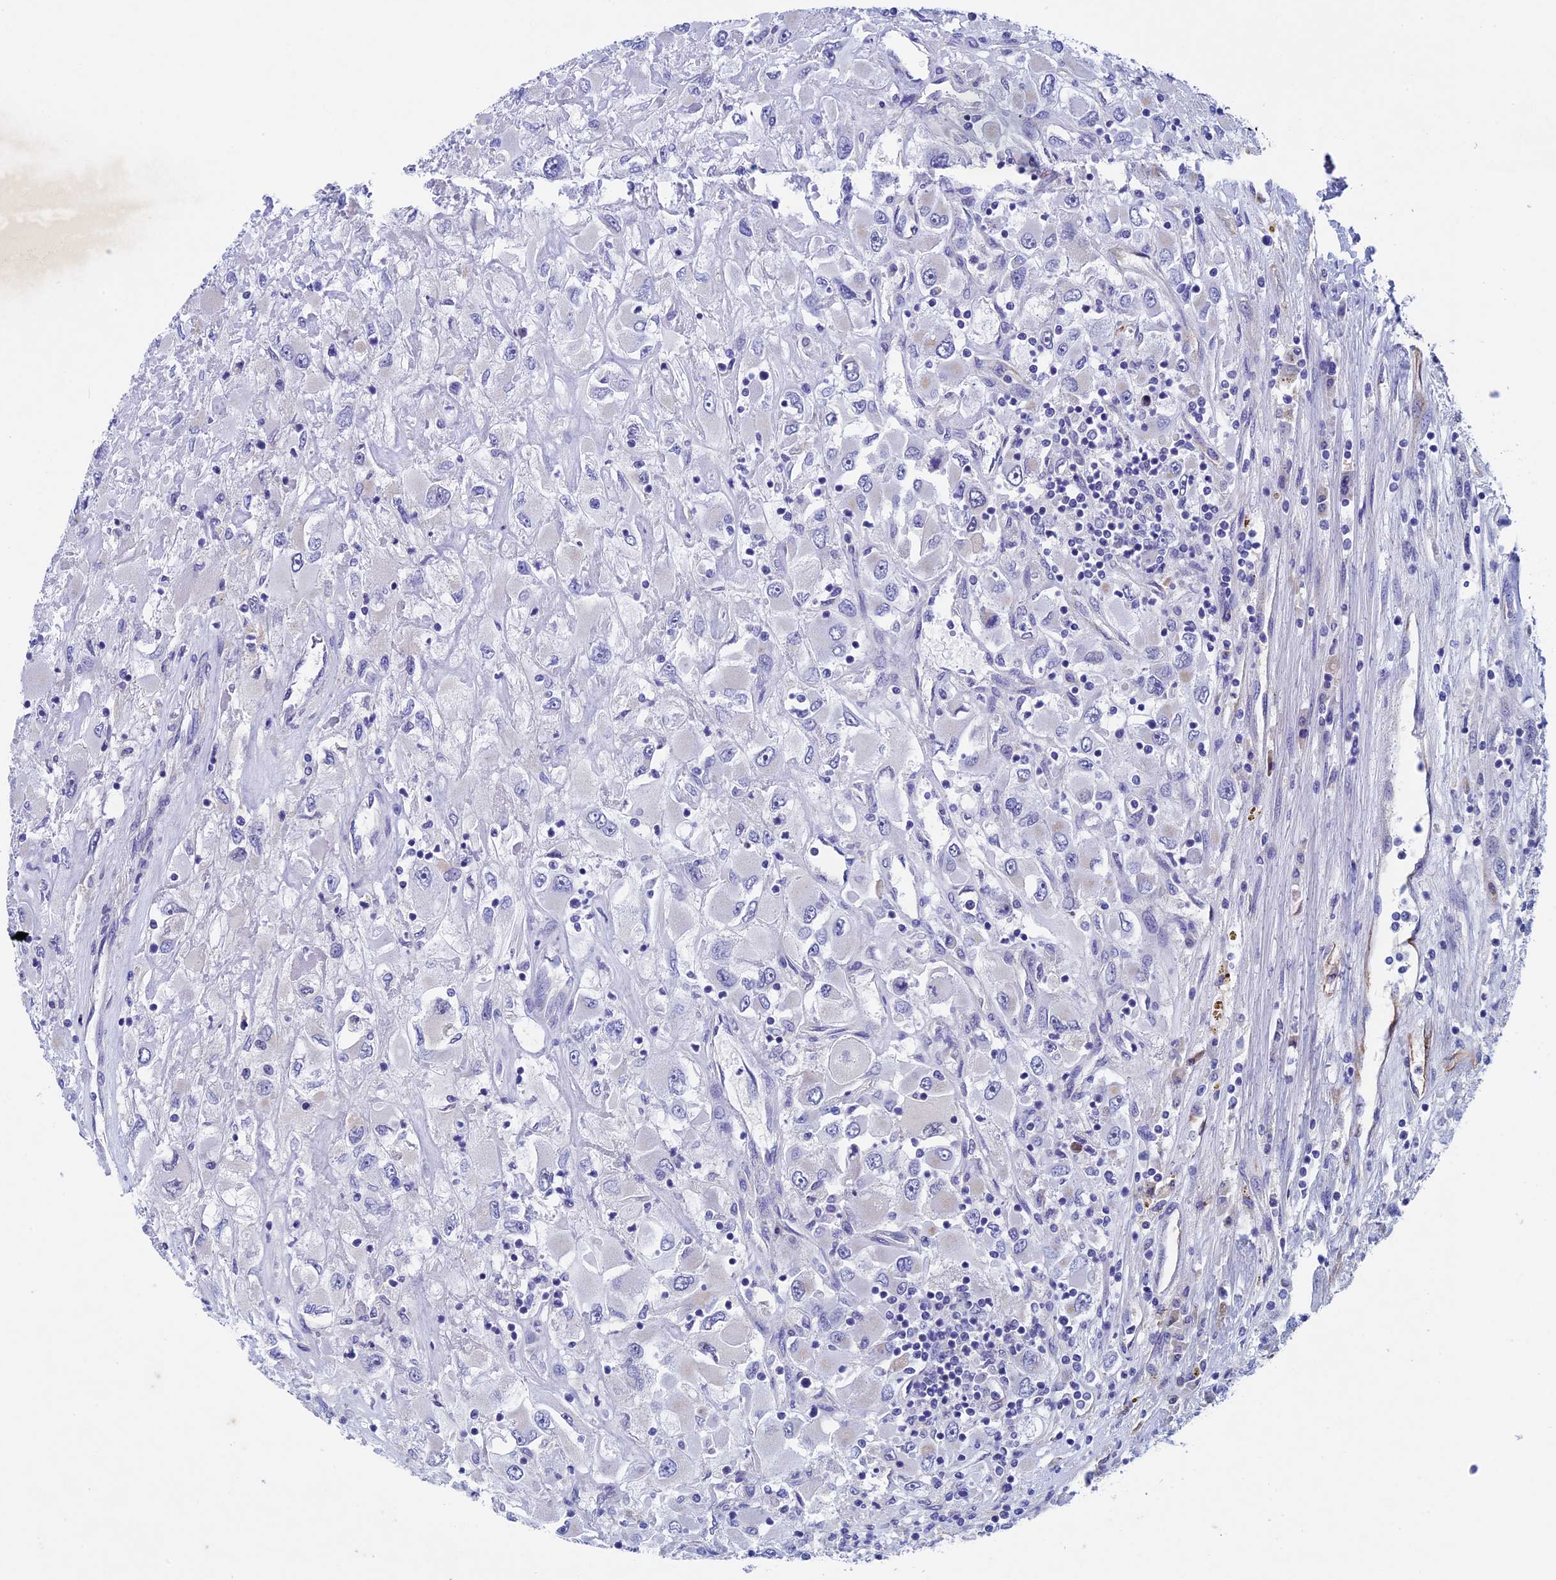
{"staining": {"intensity": "negative", "quantity": "none", "location": "none"}, "tissue": "renal cancer", "cell_type": "Tumor cells", "image_type": "cancer", "snomed": [{"axis": "morphology", "description": "Adenocarcinoma, NOS"}, {"axis": "topography", "description": "Kidney"}], "caption": "This is a photomicrograph of immunohistochemistry (IHC) staining of renal cancer, which shows no expression in tumor cells.", "gene": "INSYN1", "patient": {"sex": "female", "age": 52}}